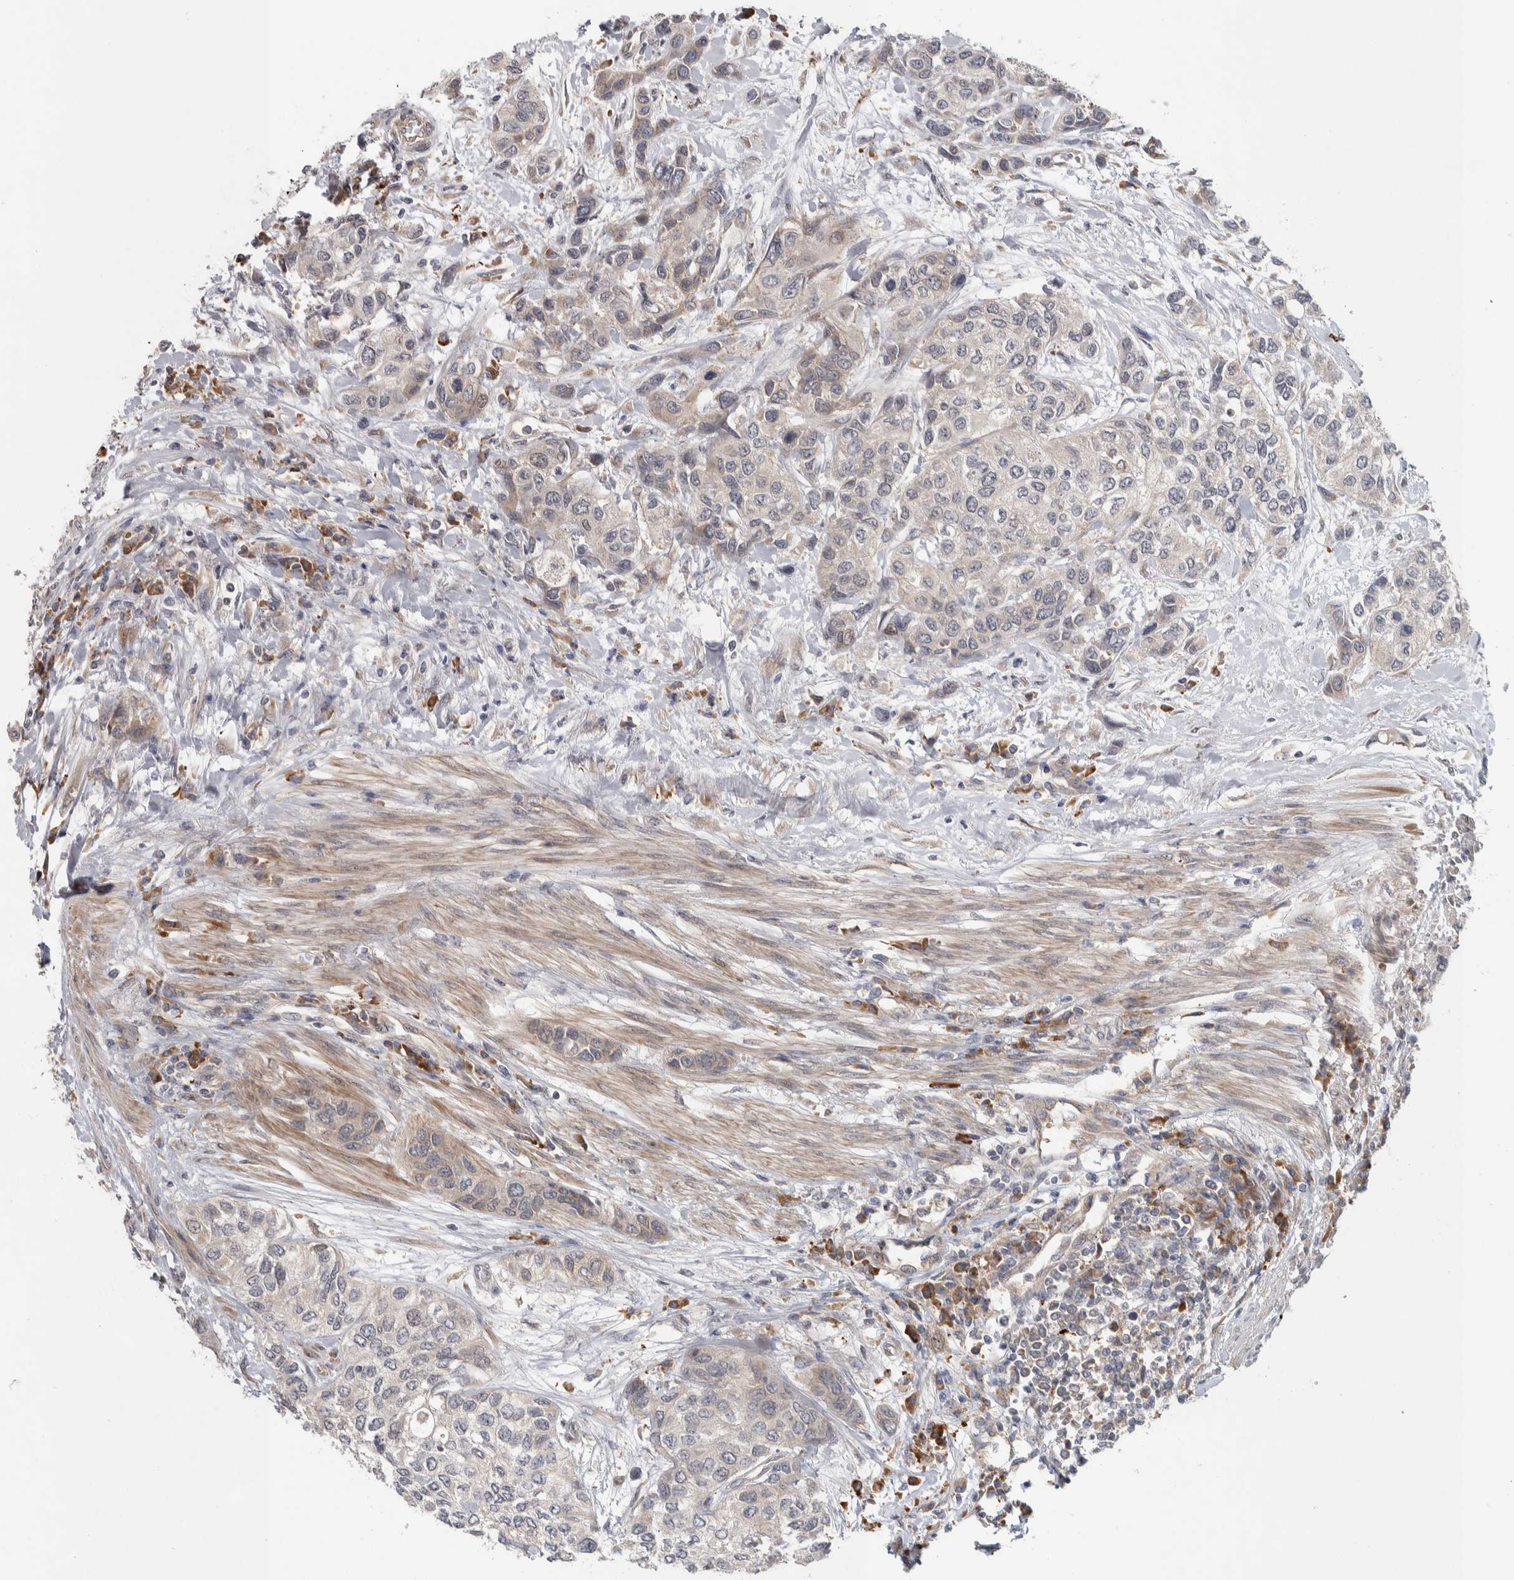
{"staining": {"intensity": "negative", "quantity": "none", "location": "none"}, "tissue": "urothelial cancer", "cell_type": "Tumor cells", "image_type": "cancer", "snomed": [{"axis": "morphology", "description": "Urothelial carcinoma, High grade"}, {"axis": "topography", "description": "Urinary bladder"}], "caption": "There is no significant positivity in tumor cells of urothelial cancer. (Stains: DAB (3,3'-diaminobenzidine) immunohistochemistry (IHC) with hematoxylin counter stain, Microscopy: brightfield microscopy at high magnification).", "gene": "TBC1D31", "patient": {"sex": "female", "age": 56}}